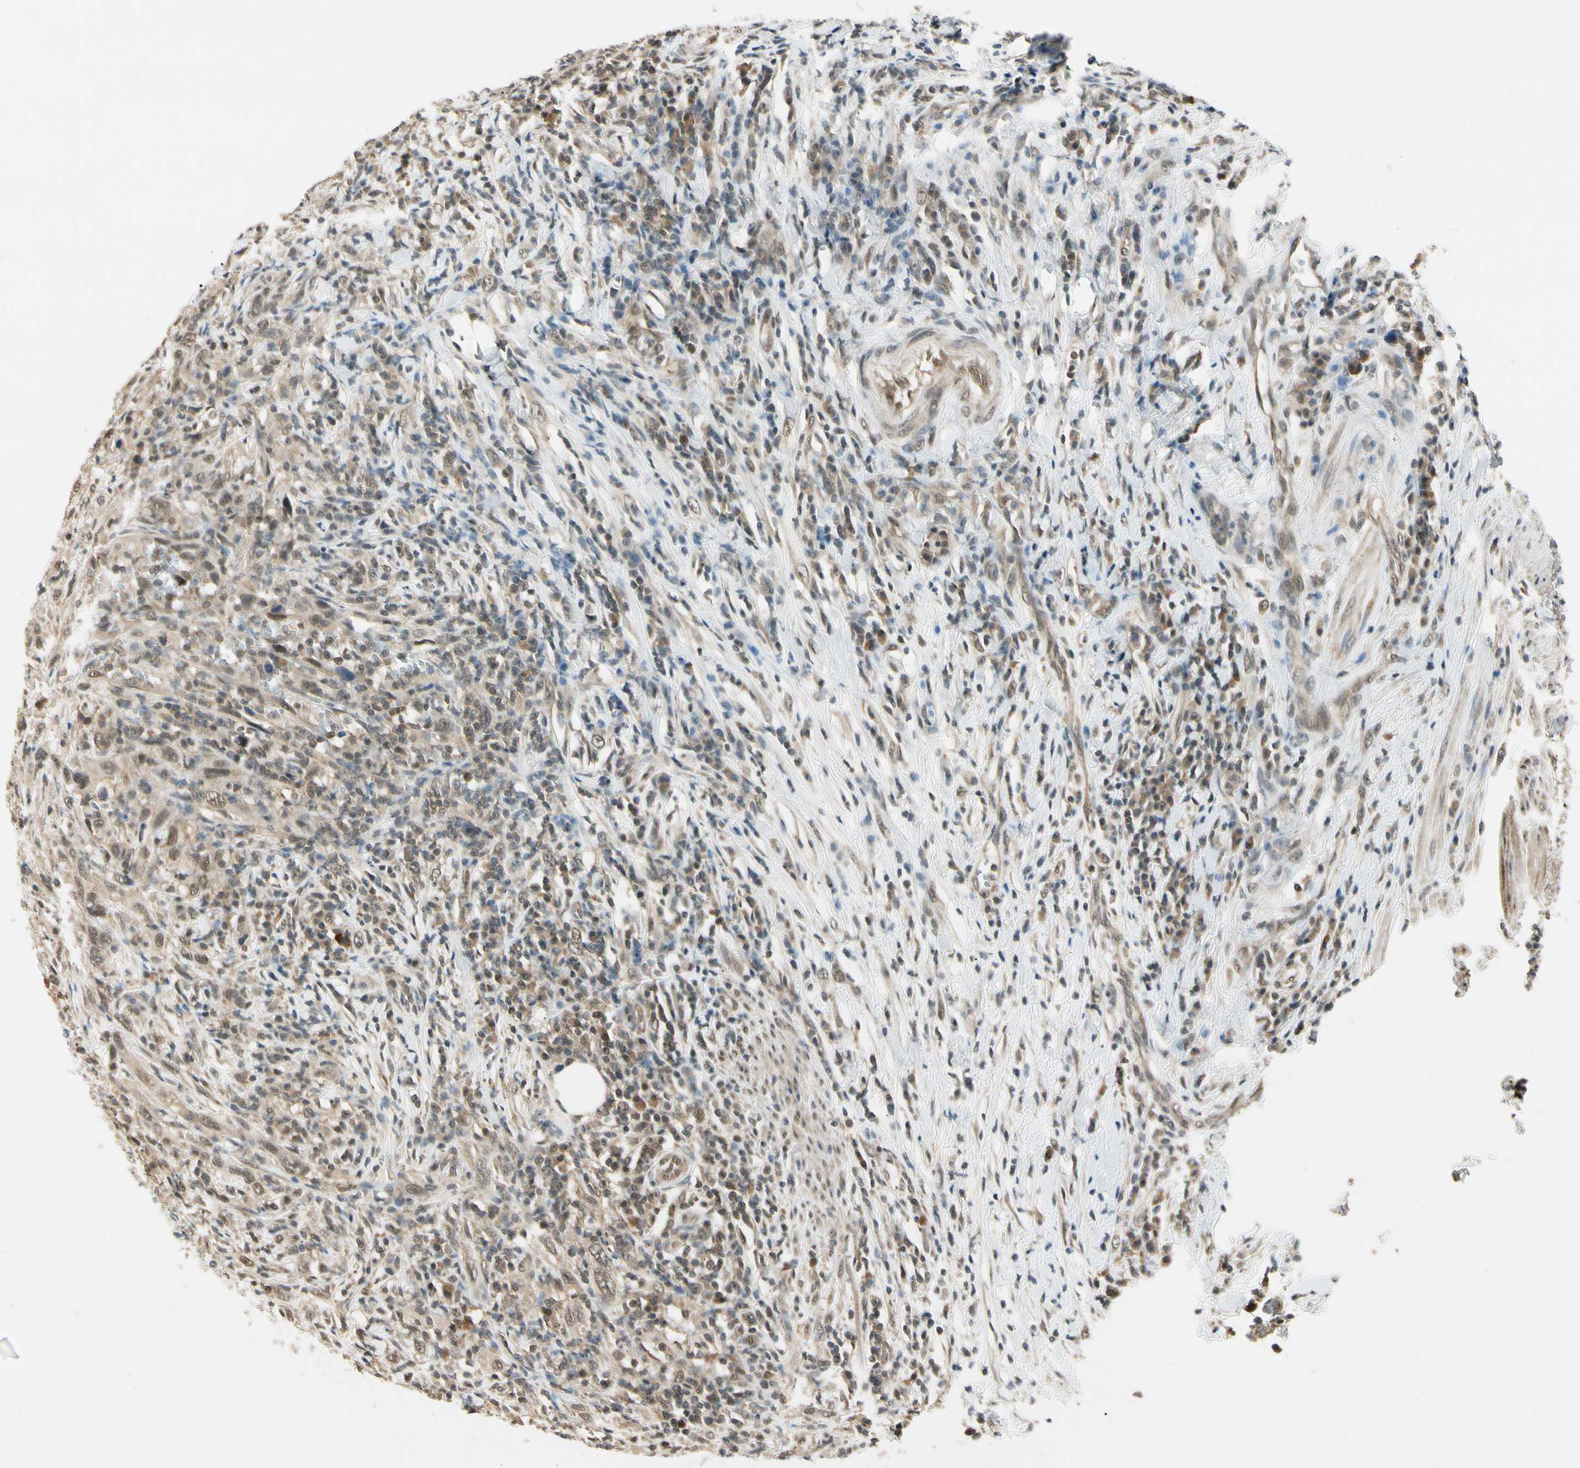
{"staining": {"intensity": "weak", "quantity": "25%-75%", "location": "cytoplasmic/membranous,nuclear"}, "tissue": "urothelial cancer", "cell_type": "Tumor cells", "image_type": "cancer", "snomed": [{"axis": "morphology", "description": "Urothelial carcinoma, High grade"}, {"axis": "topography", "description": "Urinary bladder"}], "caption": "DAB immunohistochemical staining of human urothelial cancer demonstrates weak cytoplasmic/membranous and nuclear protein expression in about 25%-75% of tumor cells.", "gene": "ZSCAN12", "patient": {"sex": "male", "age": 61}}